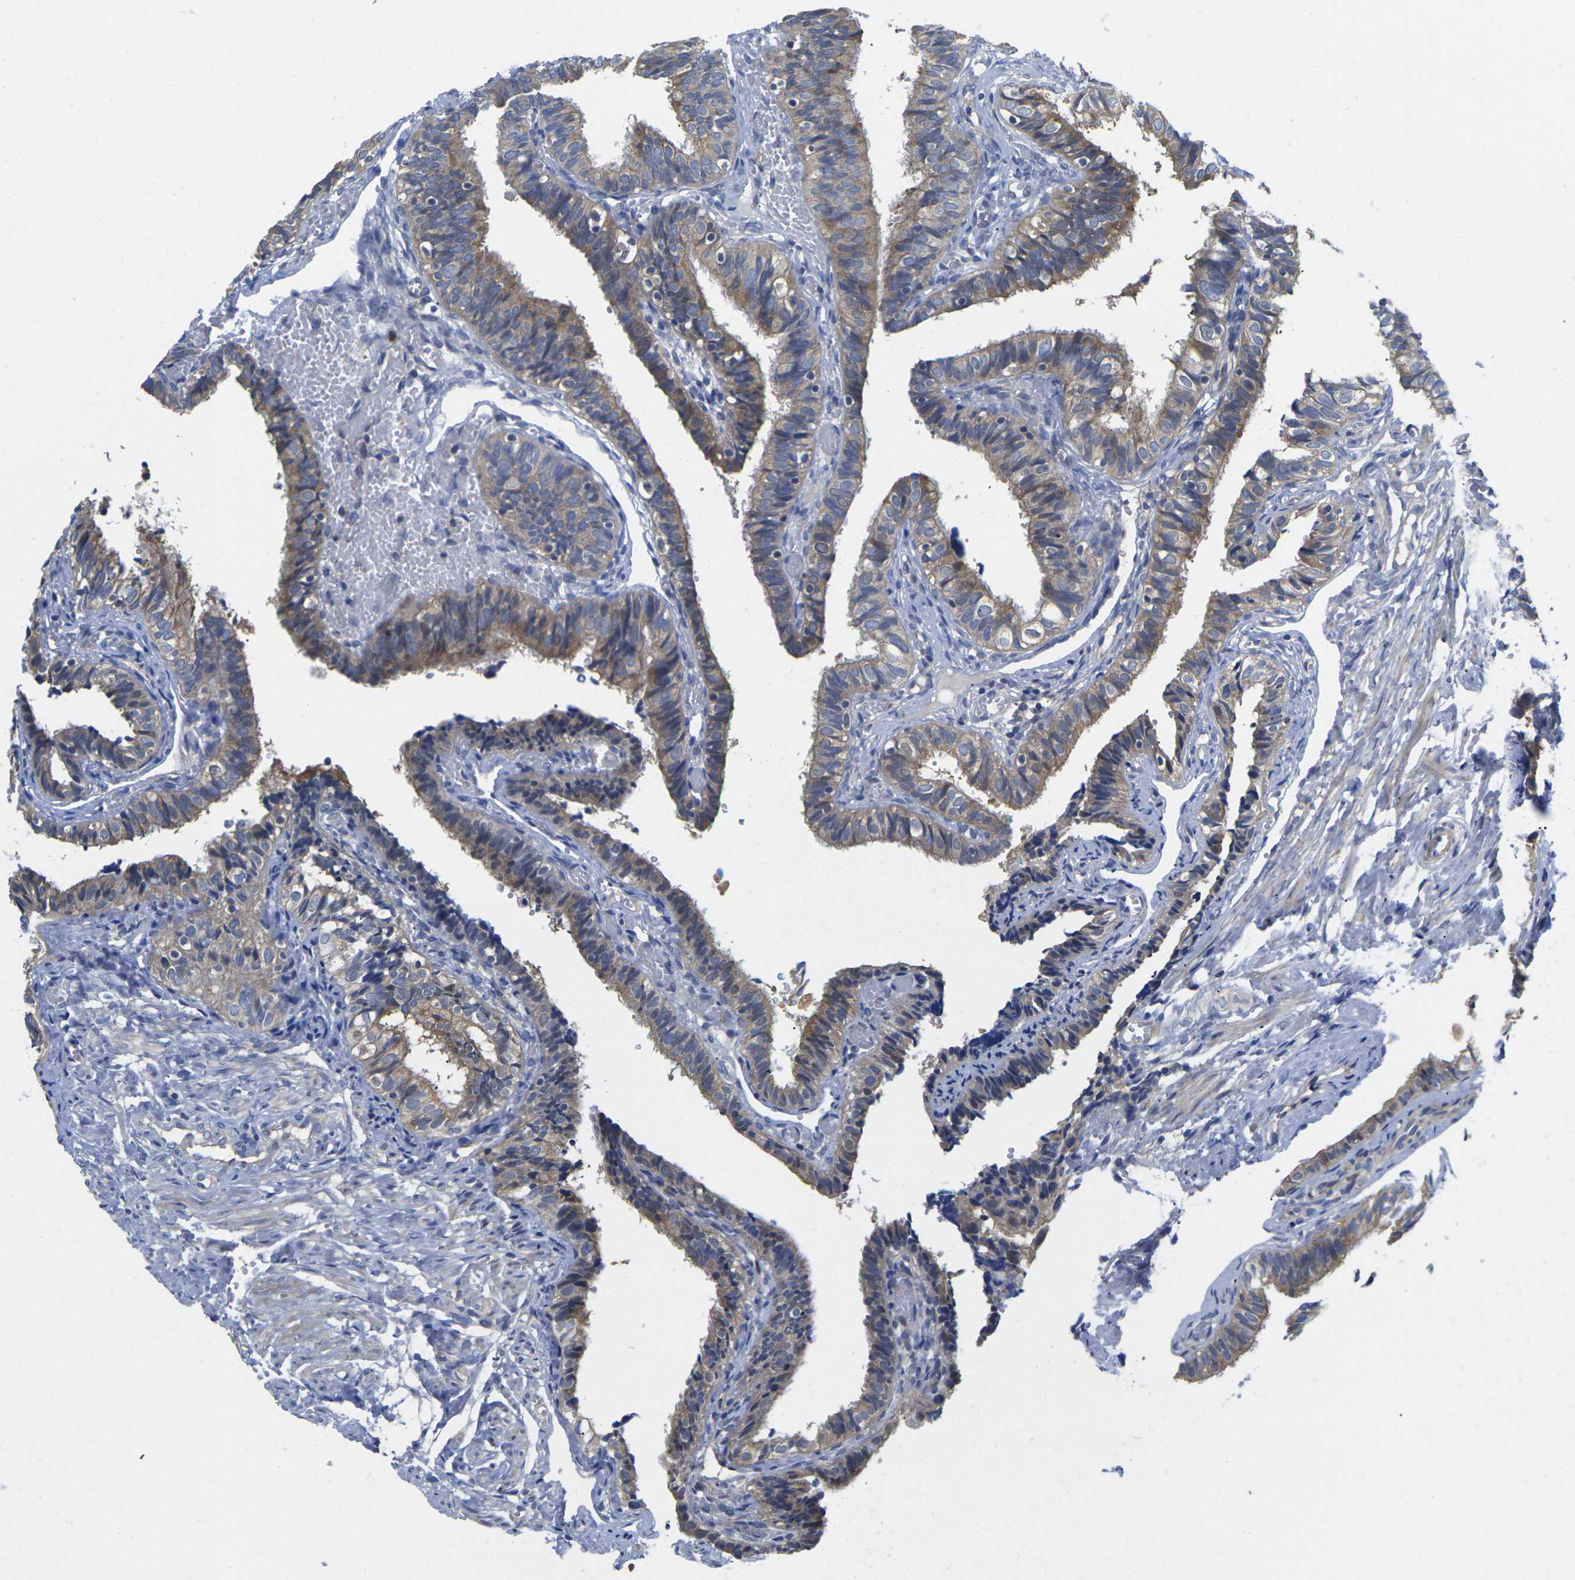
{"staining": {"intensity": "moderate", "quantity": ">75%", "location": "cytoplasmic/membranous"}, "tissue": "fallopian tube", "cell_type": "Glandular cells", "image_type": "normal", "snomed": [{"axis": "morphology", "description": "Normal tissue, NOS"}, {"axis": "topography", "description": "Fallopian tube"}], "caption": "Immunohistochemistry (IHC) (DAB (3,3'-diaminobenzidine)) staining of benign fallopian tube exhibits moderate cytoplasmic/membranous protein expression in approximately >75% of glandular cells. The staining is performed using DAB (3,3'-diaminobenzidine) brown chromogen to label protein expression. The nuclei are counter-stained blue using hematoxylin.", "gene": "TMCC2", "patient": {"sex": "female", "age": 46}}